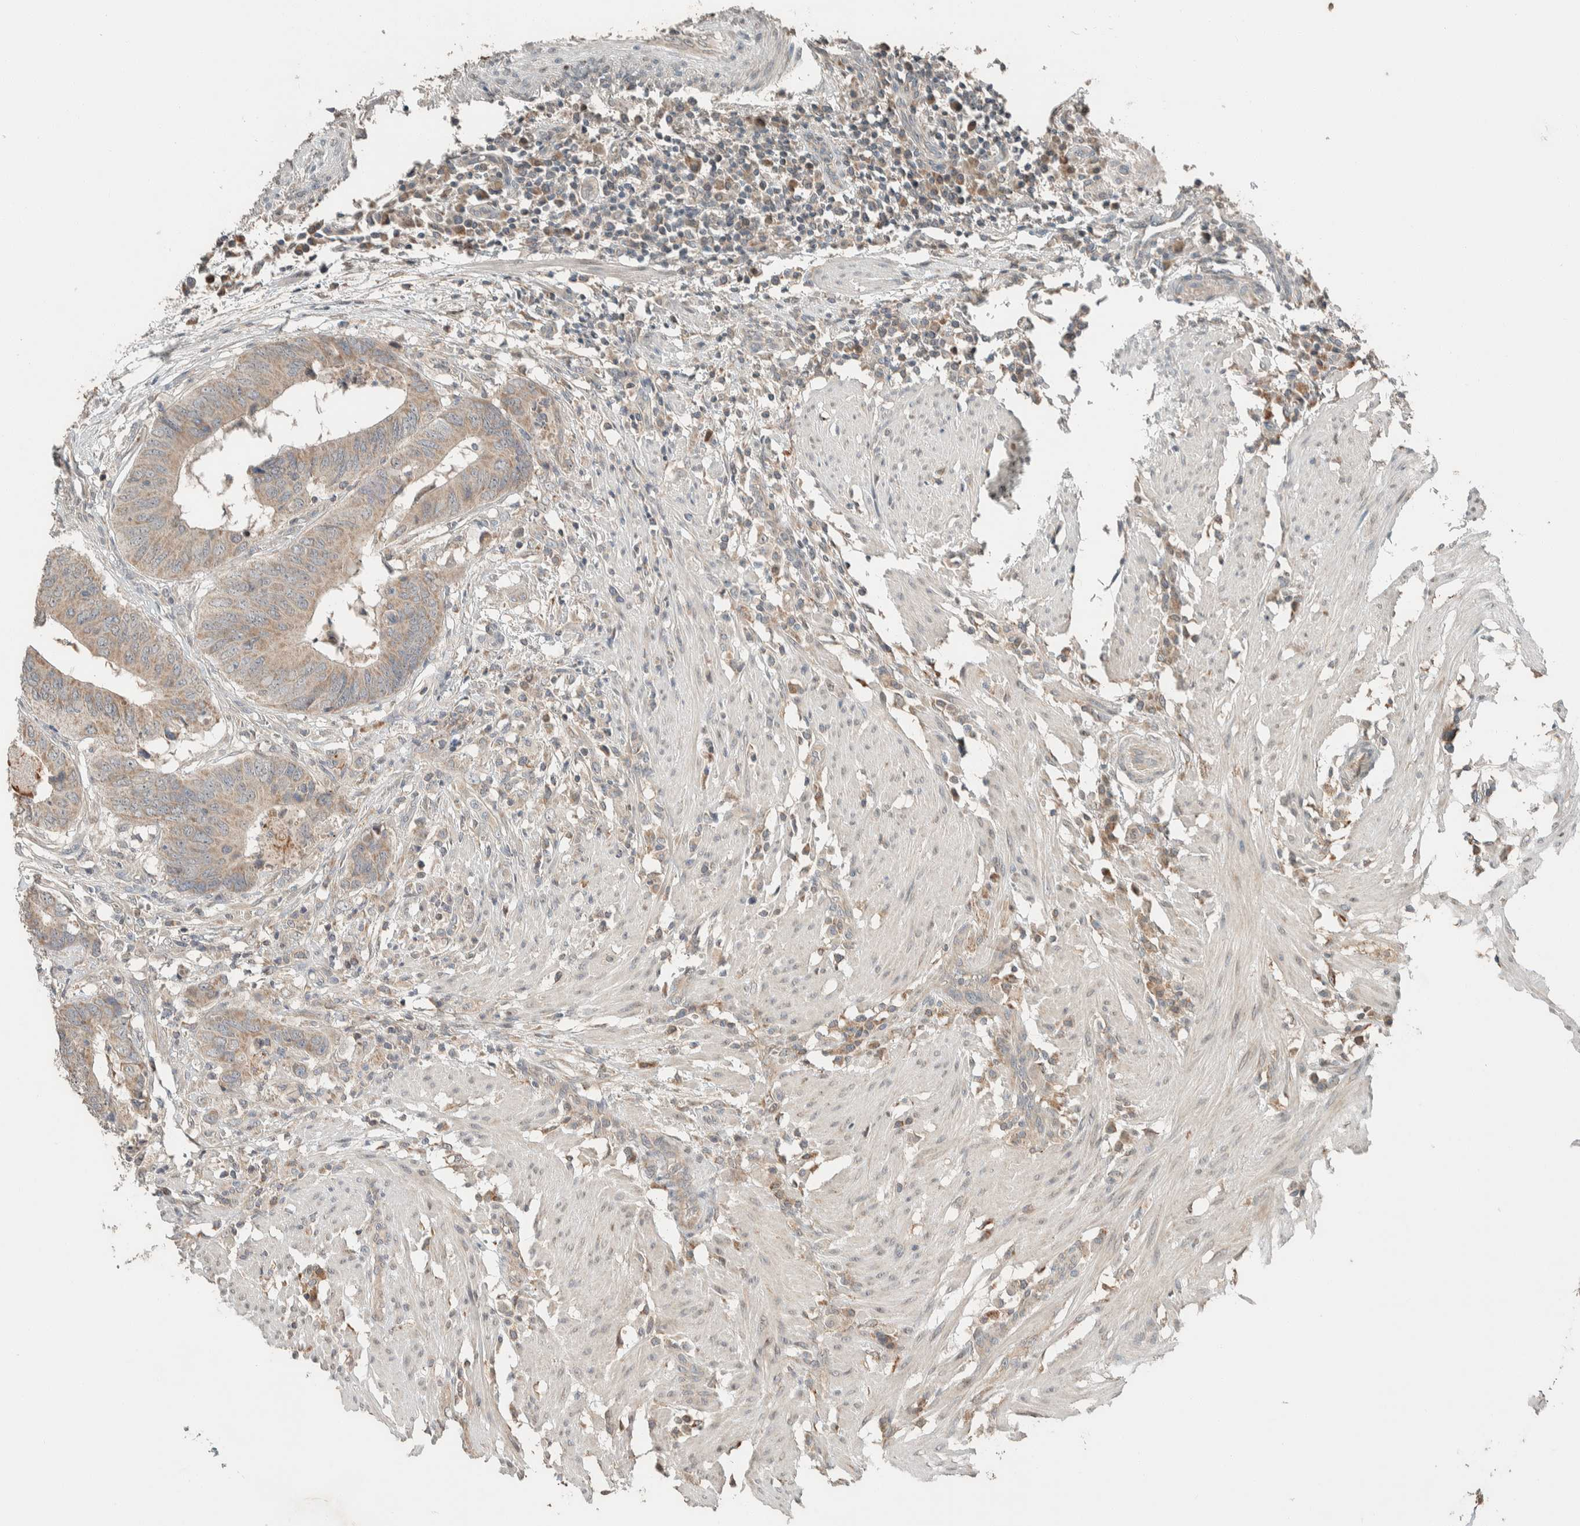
{"staining": {"intensity": "weak", "quantity": ">75%", "location": "cytoplasmic/membranous"}, "tissue": "colorectal cancer", "cell_type": "Tumor cells", "image_type": "cancer", "snomed": [{"axis": "morphology", "description": "Adenocarcinoma, NOS"}, {"axis": "topography", "description": "Colon"}], "caption": "DAB (3,3'-diaminobenzidine) immunohistochemical staining of colorectal adenocarcinoma displays weak cytoplasmic/membranous protein expression in approximately >75% of tumor cells.", "gene": "NBR1", "patient": {"sex": "male", "age": 56}}